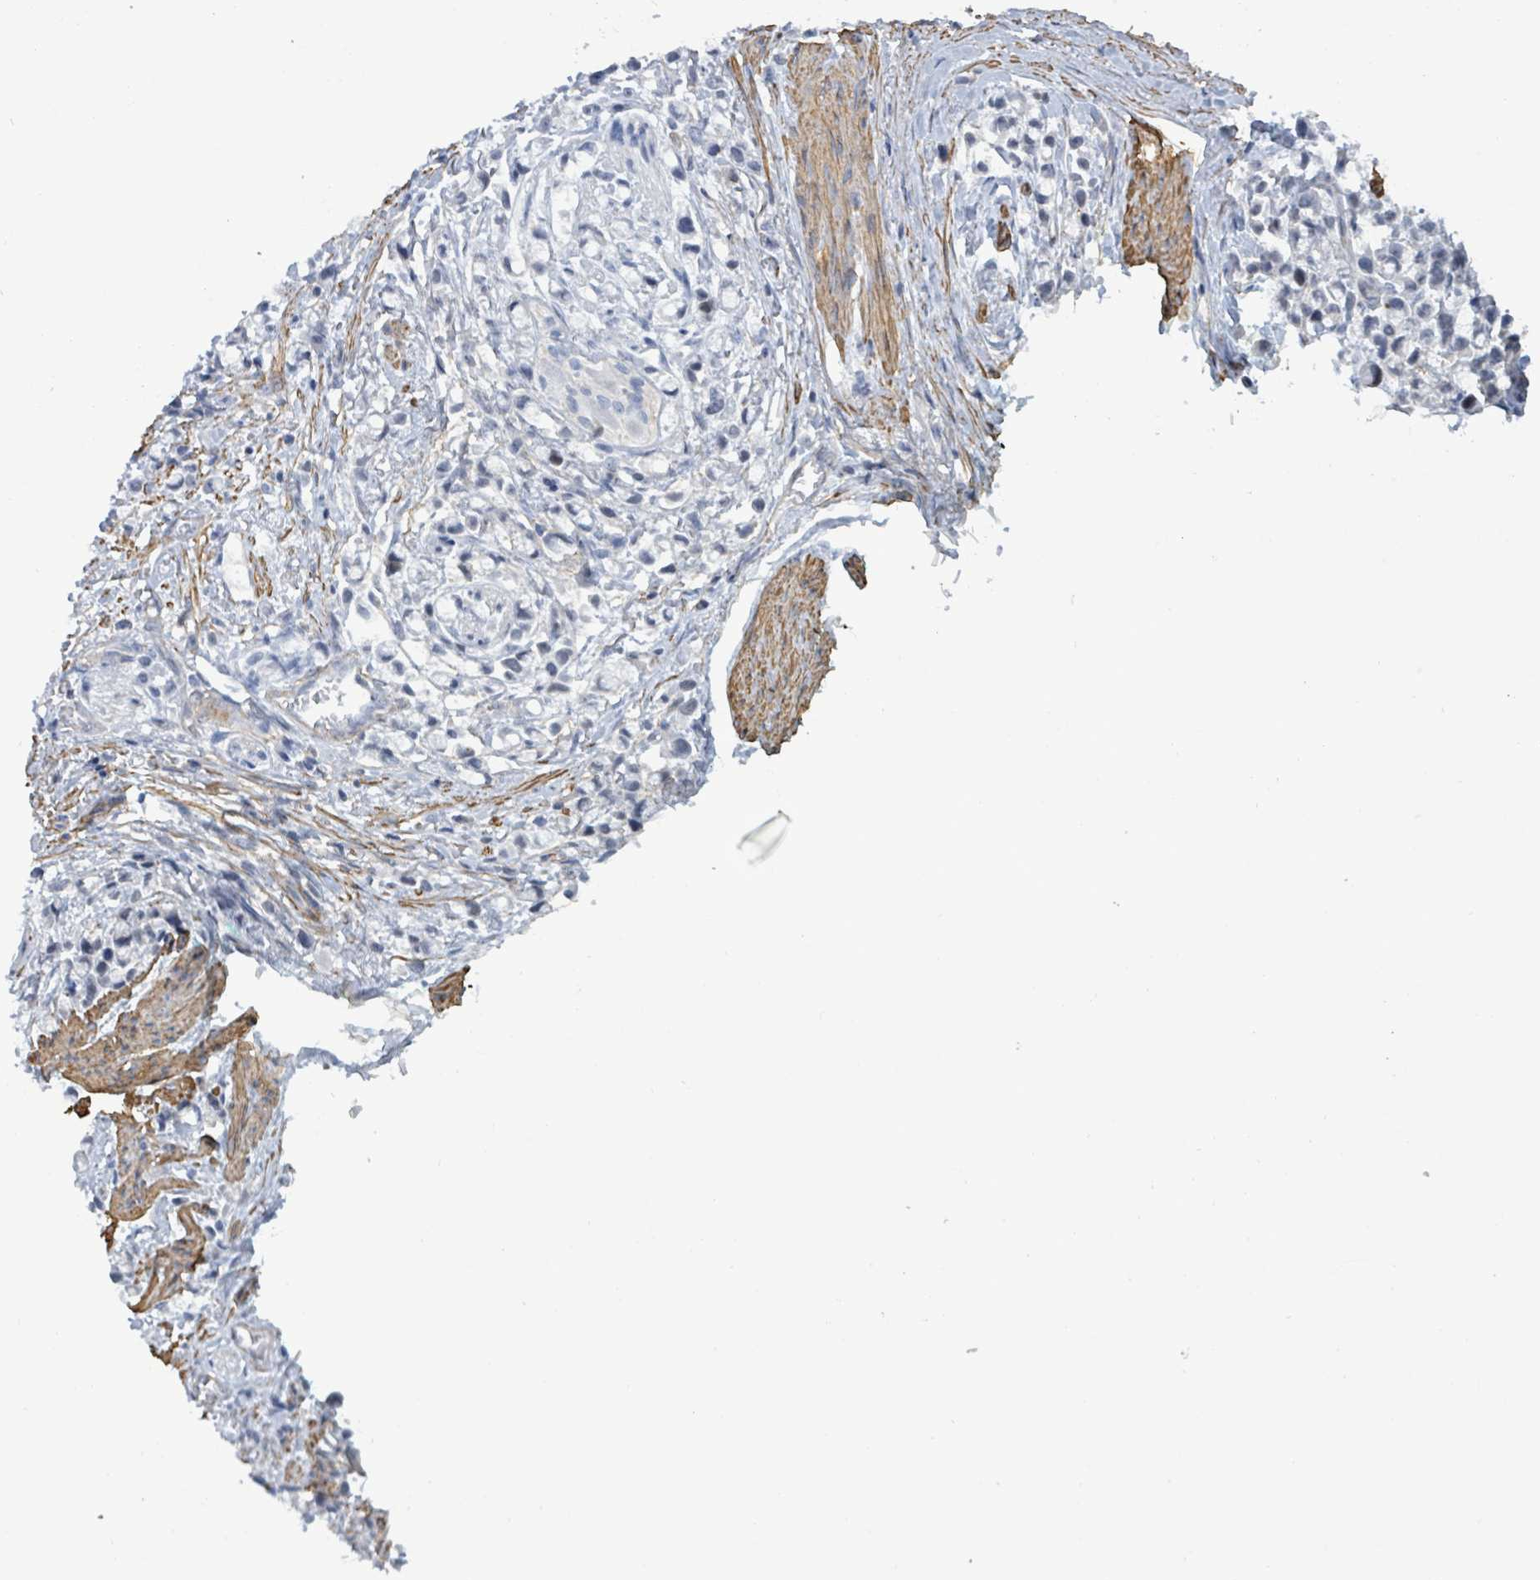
{"staining": {"intensity": "negative", "quantity": "none", "location": "none"}, "tissue": "stomach cancer", "cell_type": "Tumor cells", "image_type": "cancer", "snomed": [{"axis": "morphology", "description": "Adenocarcinoma, NOS"}, {"axis": "topography", "description": "Stomach"}], "caption": "DAB (3,3'-diaminobenzidine) immunohistochemical staining of stomach adenocarcinoma shows no significant staining in tumor cells. (Stains: DAB immunohistochemistry (IHC) with hematoxylin counter stain, Microscopy: brightfield microscopy at high magnification).", "gene": "DMRTC1B", "patient": {"sex": "female", "age": 81}}